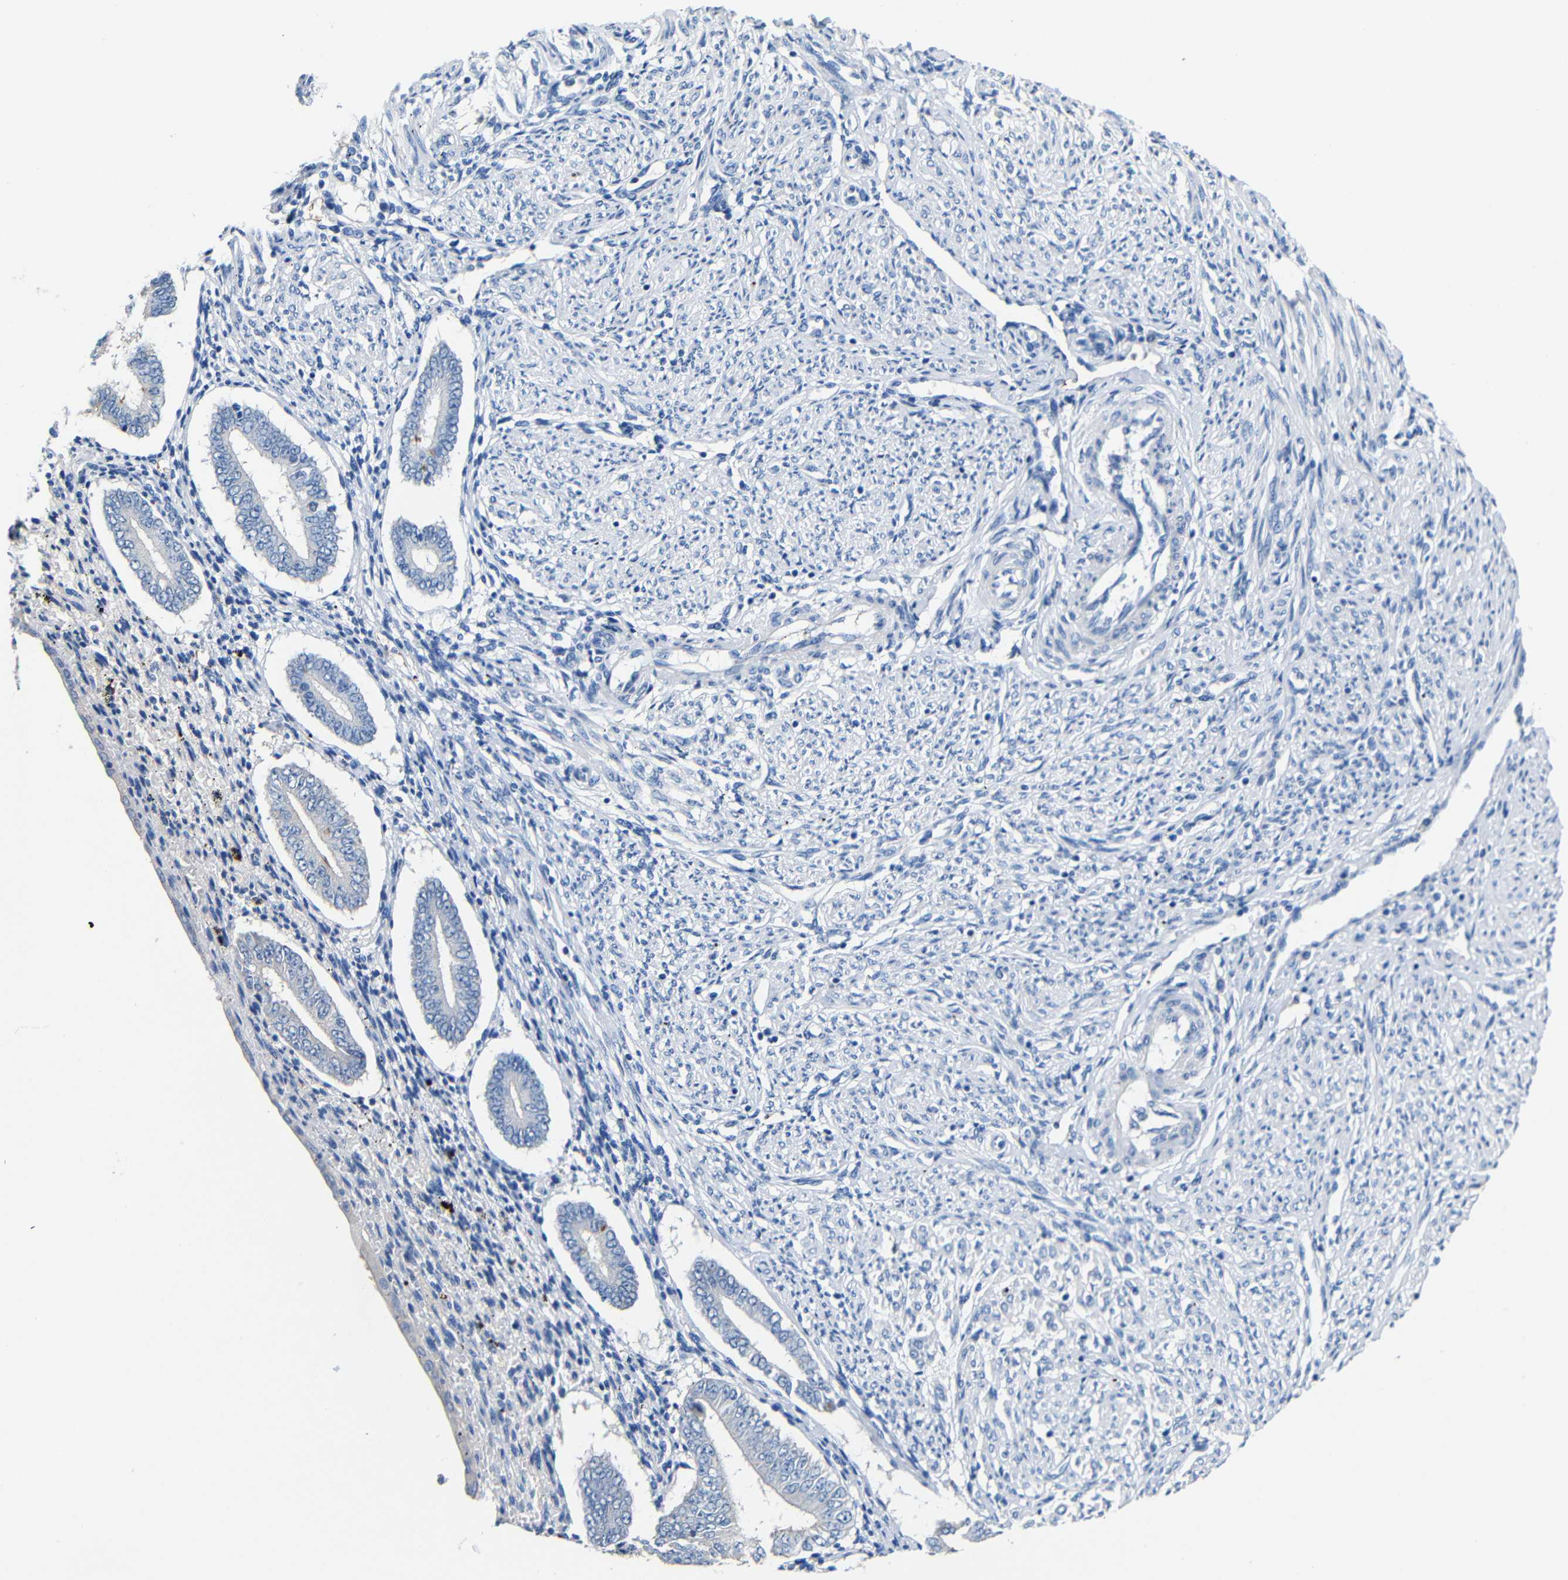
{"staining": {"intensity": "negative", "quantity": "none", "location": "none"}, "tissue": "endometrium", "cell_type": "Cells in endometrial stroma", "image_type": "normal", "snomed": [{"axis": "morphology", "description": "Normal tissue, NOS"}, {"axis": "topography", "description": "Endometrium"}], "caption": "An IHC image of benign endometrium is shown. There is no staining in cells in endometrial stroma of endometrium. The staining was performed using DAB to visualize the protein expression in brown, while the nuclei were stained in blue with hematoxylin (Magnification: 20x).", "gene": "ACKR2", "patient": {"sex": "female", "age": 42}}